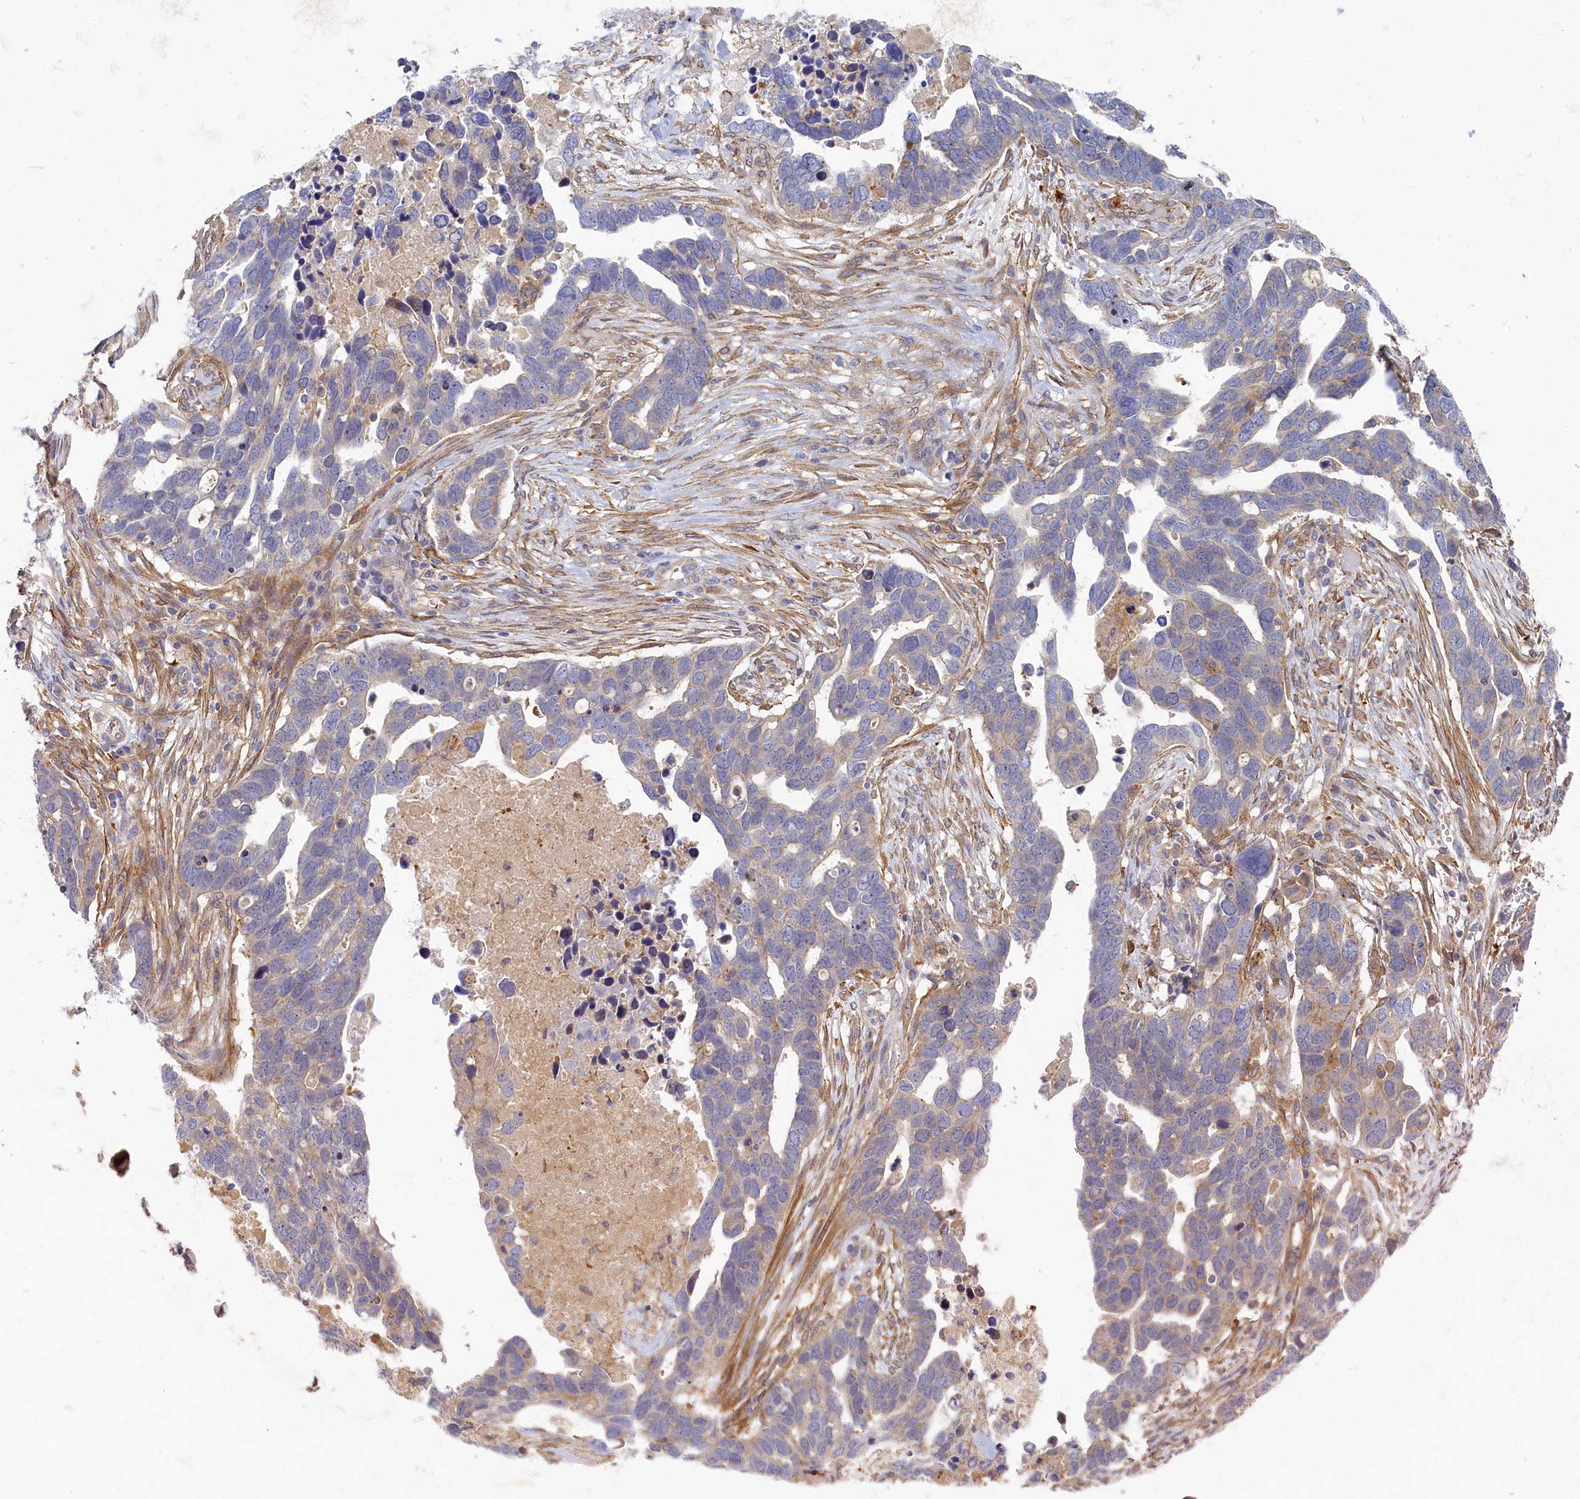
{"staining": {"intensity": "weak", "quantity": "<25%", "location": "cytoplasmic/membranous"}, "tissue": "ovarian cancer", "cell_type": "Tumor cells", "image_type": "cancer", "snomed": [{"axis": "morphology", "description": "Cystadenocarcinoma, serous, NOS"}, {"axis": "topography", "description": "Ovary"}], "caption": "The histopathology image displays no significant positivity in tumor cells of ovarian cancer. Nuclei are stained in blue.", "gene": "PSMG2", "patient": {"sex": "female", "age": 54}}